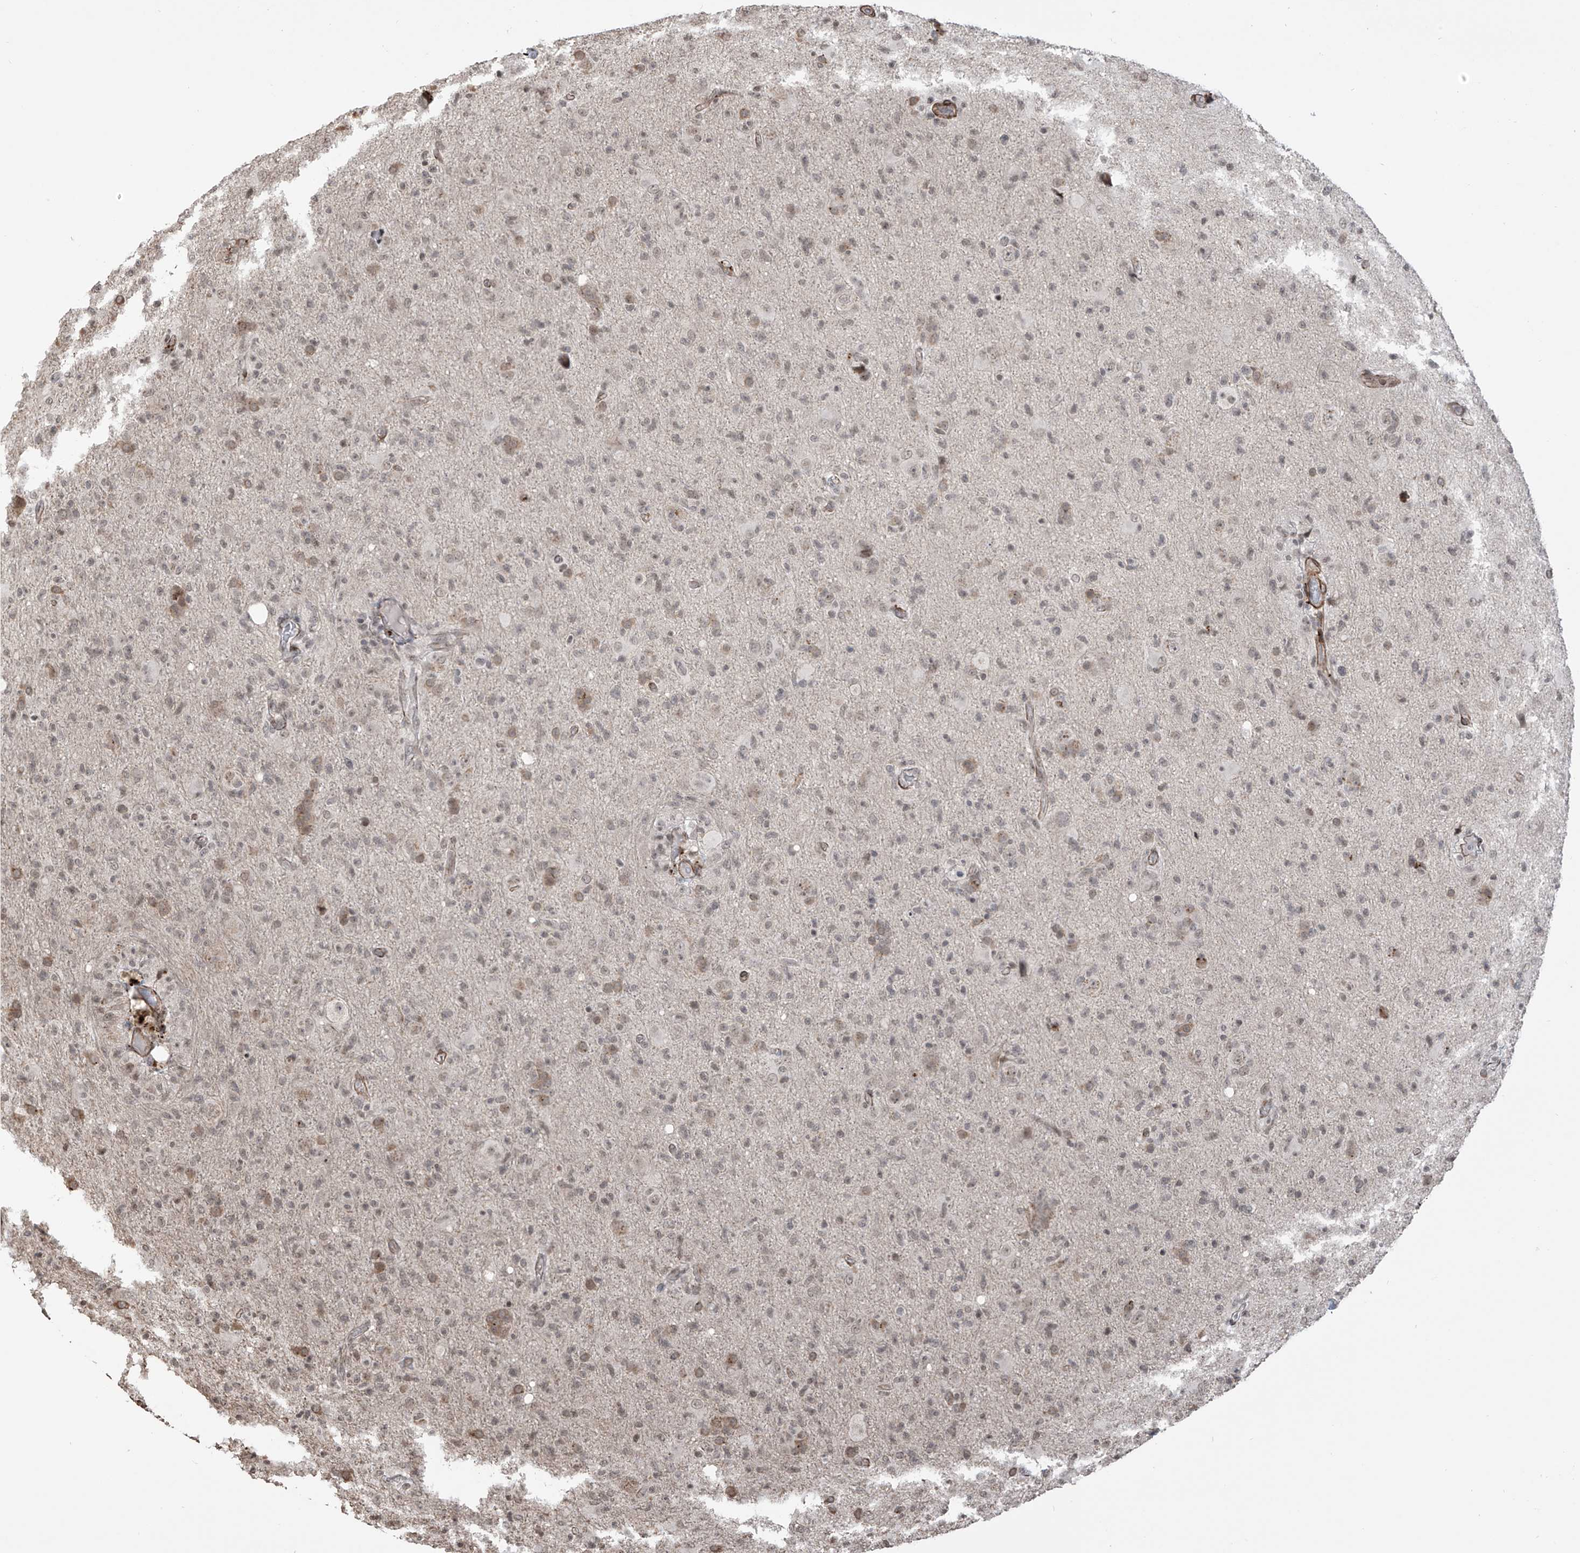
{"staining": {"intensity": "weak", "quantity": ">75%", "location": "nuclear"}, "tissue": "glioma", "cell_type": "Tumor cells", "image_type": "cancer", "snomed": [{"axis": "morphology", "description": "Glioma, malignant, High grade"}, {"axis": "topography", "description": "Brain"}], "caption": "Immunohistochemical staining of malignant glioma (high-grade) shows low levels of weak nuclear positivity in approximately >75% of tumor cells.", "gene": "METAP1D", "patient": {"sex": "female", "age": 57}}